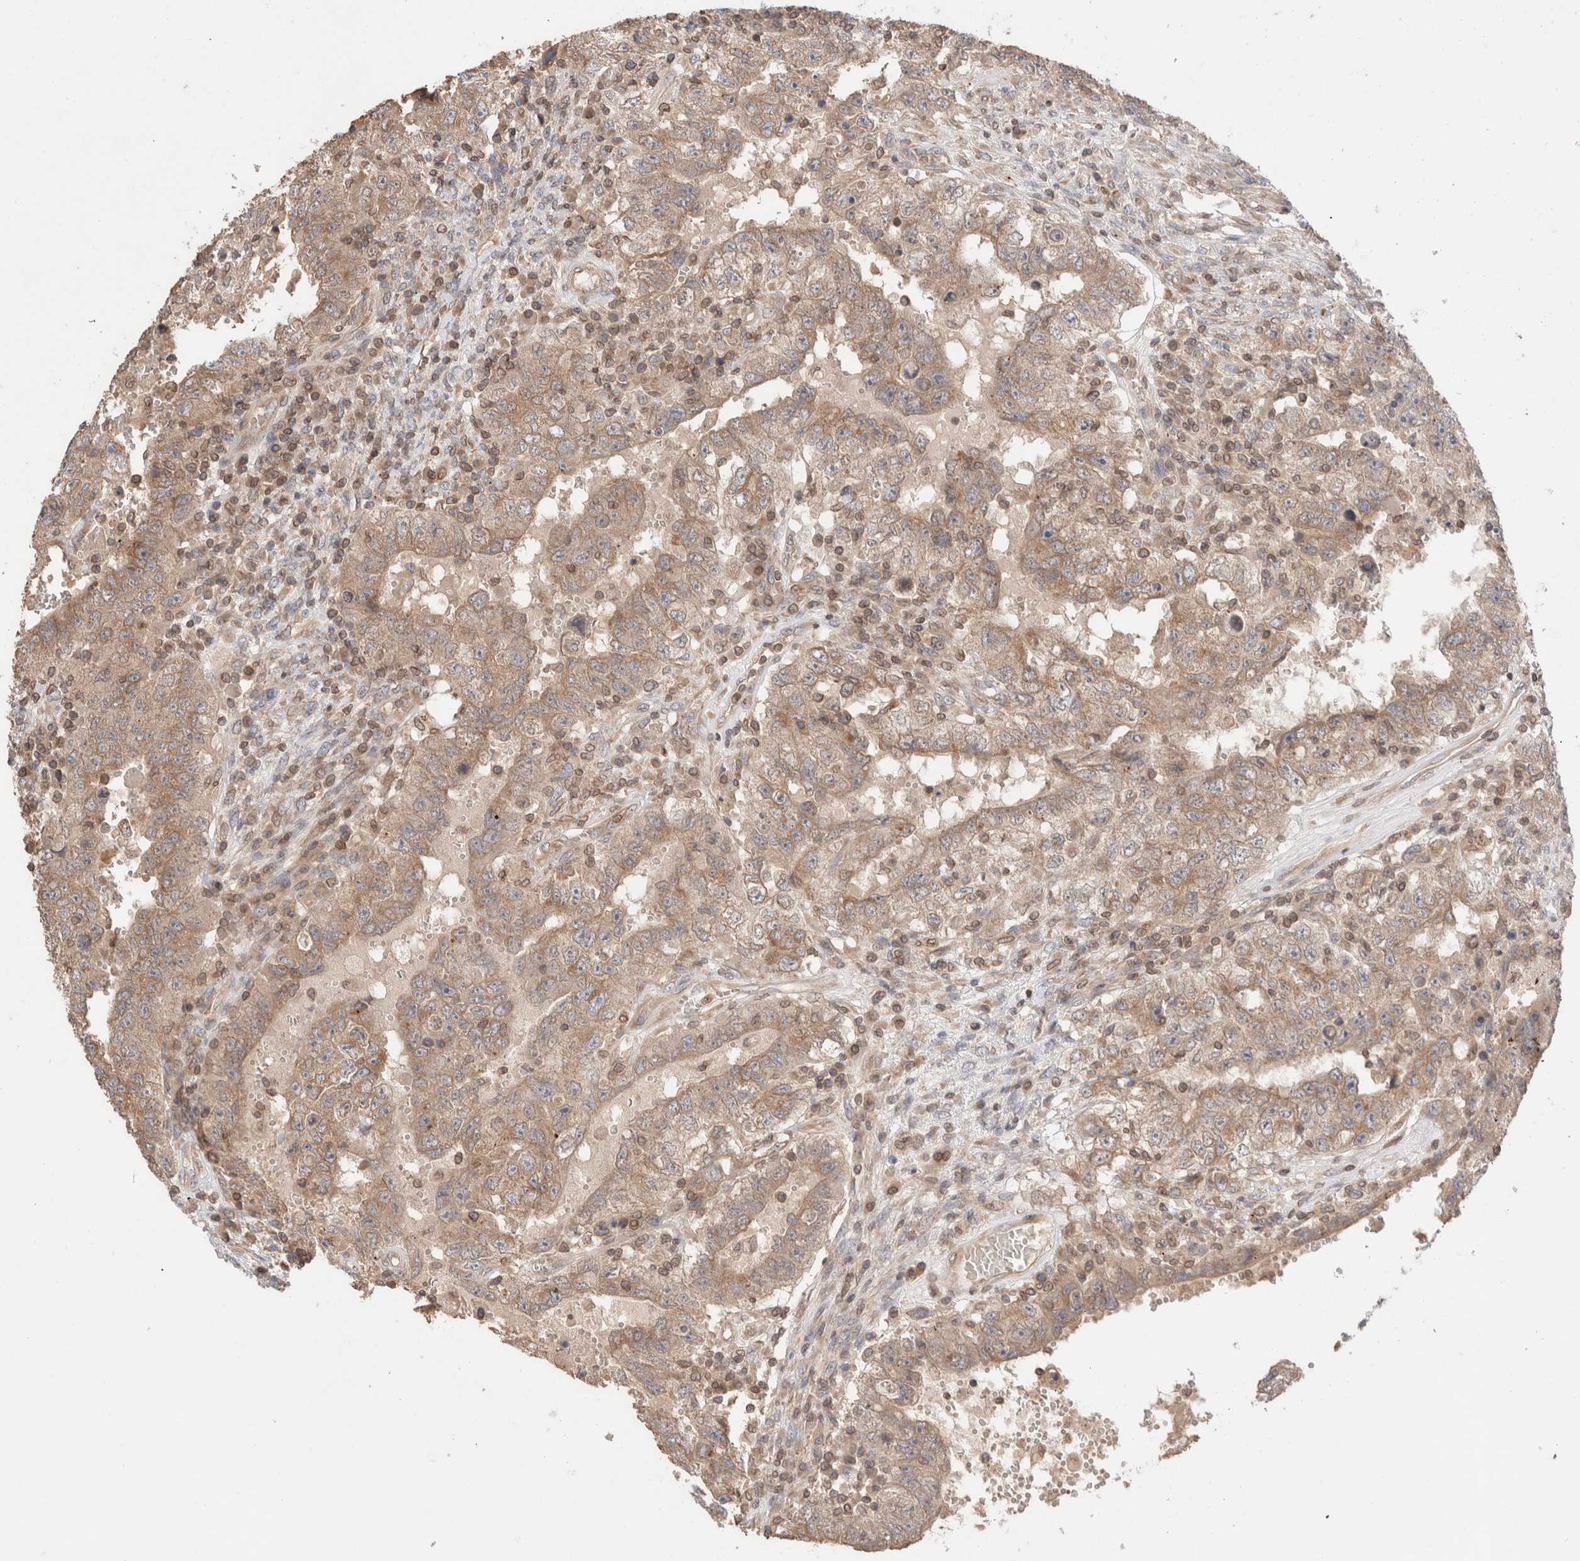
{"staining": {"intensity": "moderate", "quantity": ">75%", "location": "cytoplasmic/membranous"}, "tissue": "testis cancer", "cell_type": "Tumor cells", "image_type": "cancer", "snomed": [{"axis": "morphology", "description": "Carcinoma, Embryonal, NOS"}, {"axis": "topography", "description": "Testis"}], "caption": "Immunohistochemistry (IHC) histopathology image of neoplastic tissue: embryonal carcinoma (testis) stained using IHC displays medium levels of moderate protein expression localized specifically in the cytoplasmic/membranous of tumor cells, appearing as a cytoplasmic/membranous brown color.", "gene": "SIKE1", "patient": {"sex": "male", "age": 26}}